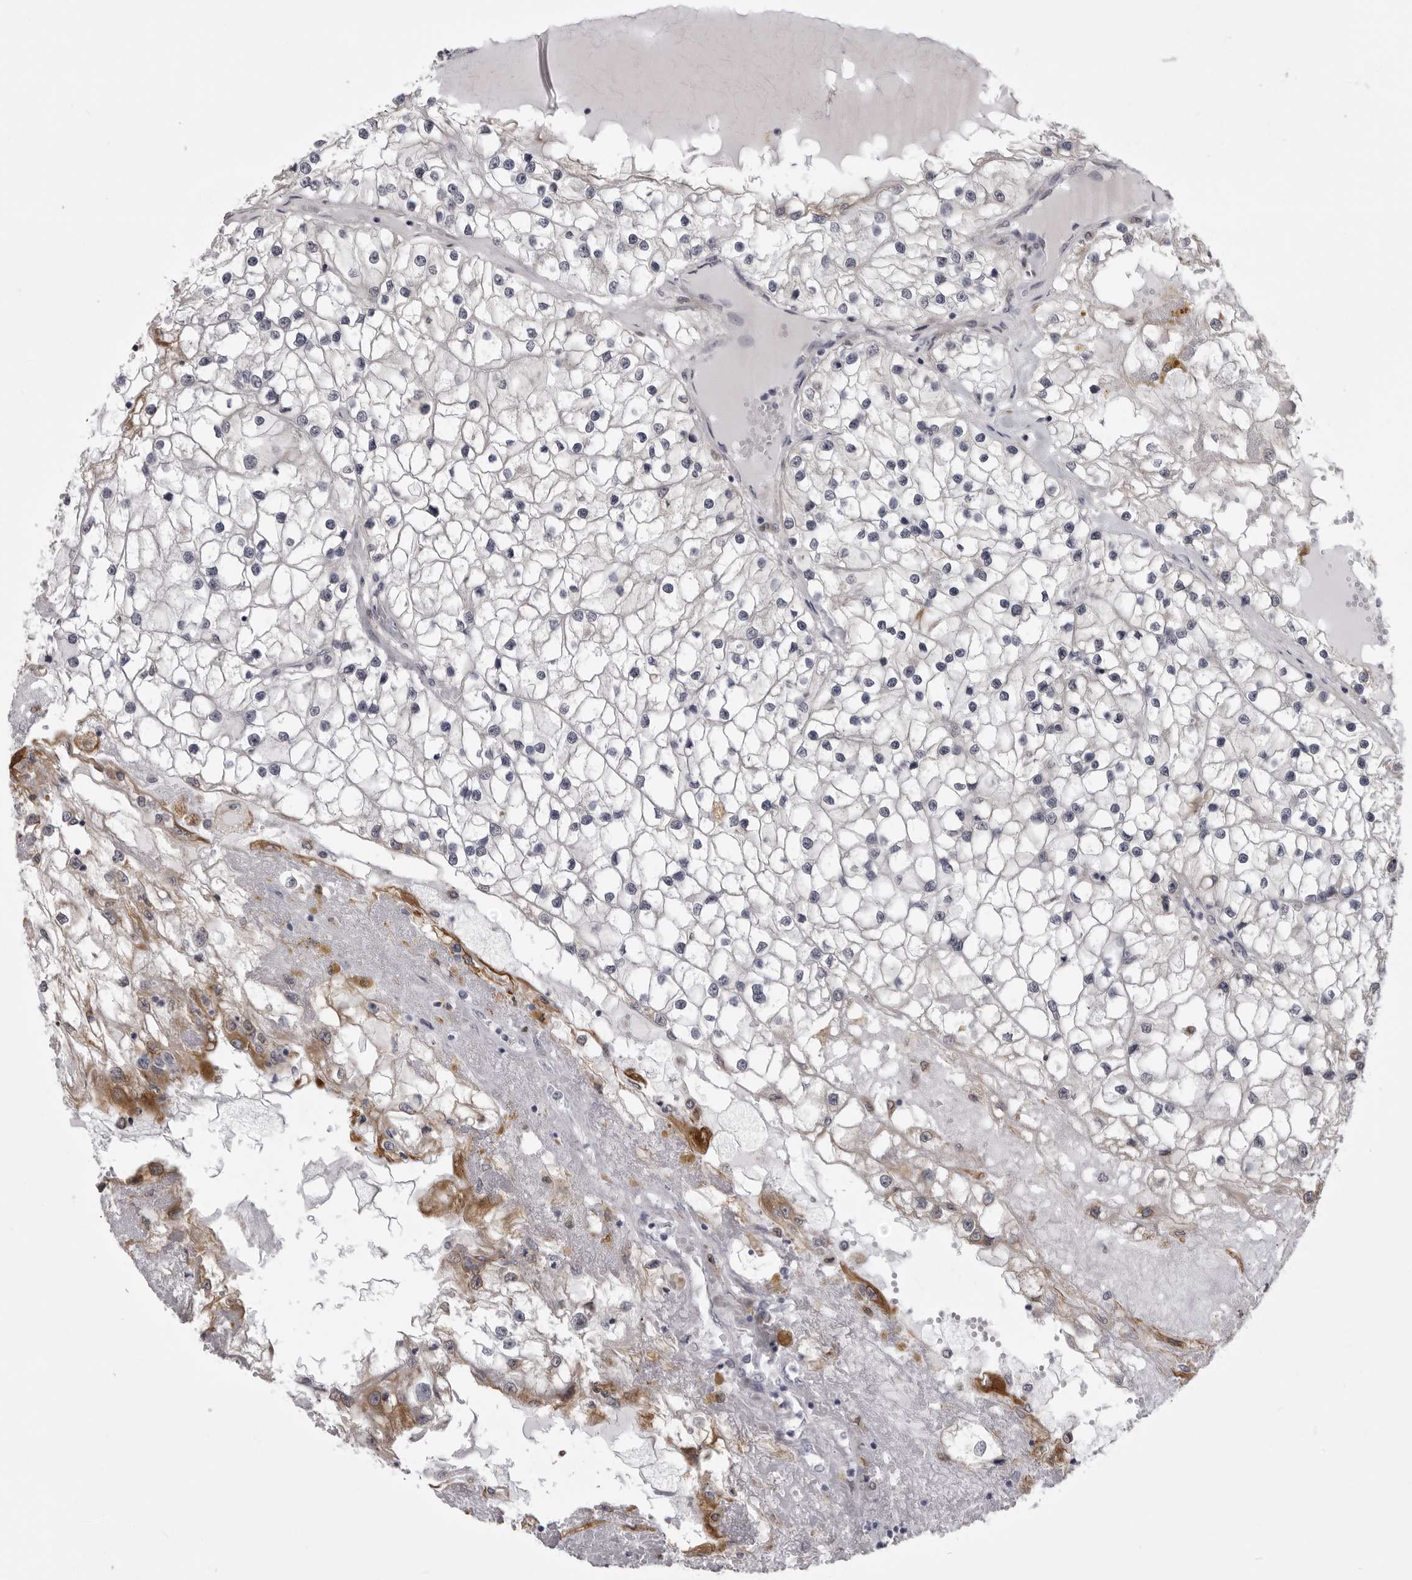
{"staining": {"intensity": "negative", "quantity": "none", "location": "none"}, "tissue": "renal cancer", "cell_type": "Tumor cells", "image_type": "cancer", "snomed": [{"axis": "morphology", "description": "Adenocarcinoma, NOS"}, {"axis": "topography", "description": "Kidney"}], "caption": "Immunohistochemistry (IHC) micrograph of neoplastic tissue: human renal adenocarcinoma stained with DAB (3,3'-diaminobenzidine) displays no significant protein expression in tumor cells.", "gene": "NCEH1", "patient": {"sex": "male", "age": 68}}